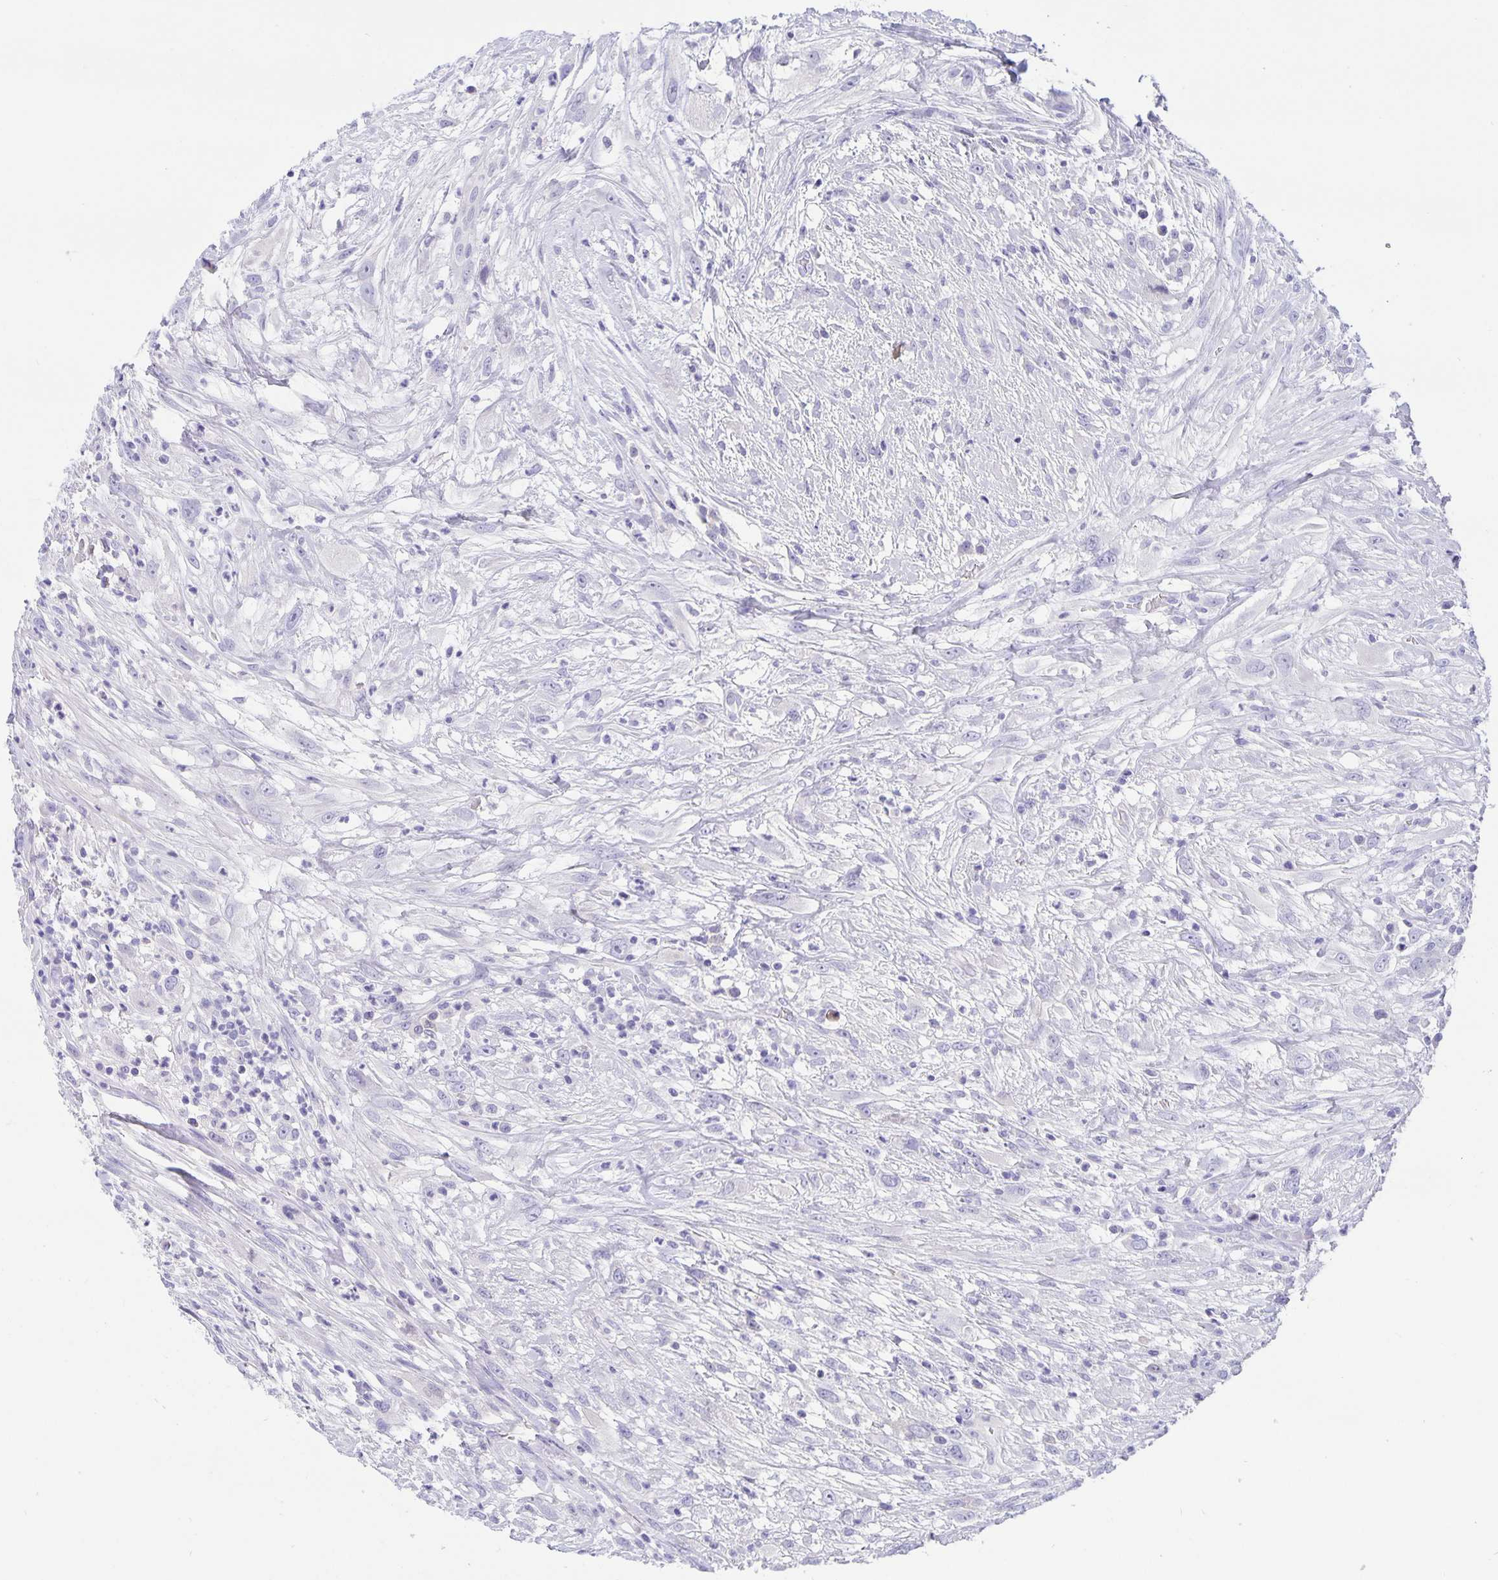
{"staining": {"intensity": "negative", "quantity": "none", "location": "none"}, "tissue": "head and neck cancer", "cell_type": "Tumor cells", "image_type": "cancer", "snomed": [{"axis": "morphology", "description": "Squamous cell carcinoma, NOS"}, {"axis": "topography", "description": "Head-Neck"}], "caption": "Tumor cells are negative for protein expression in human head and neck squamous cell carcinoma. (DAB (3,3'-diaminobenzidine) immunohistochemistry with hematoxylin counter stain).", "gene": "ERMN", "patient": {"sex": "male", "age": 65}}